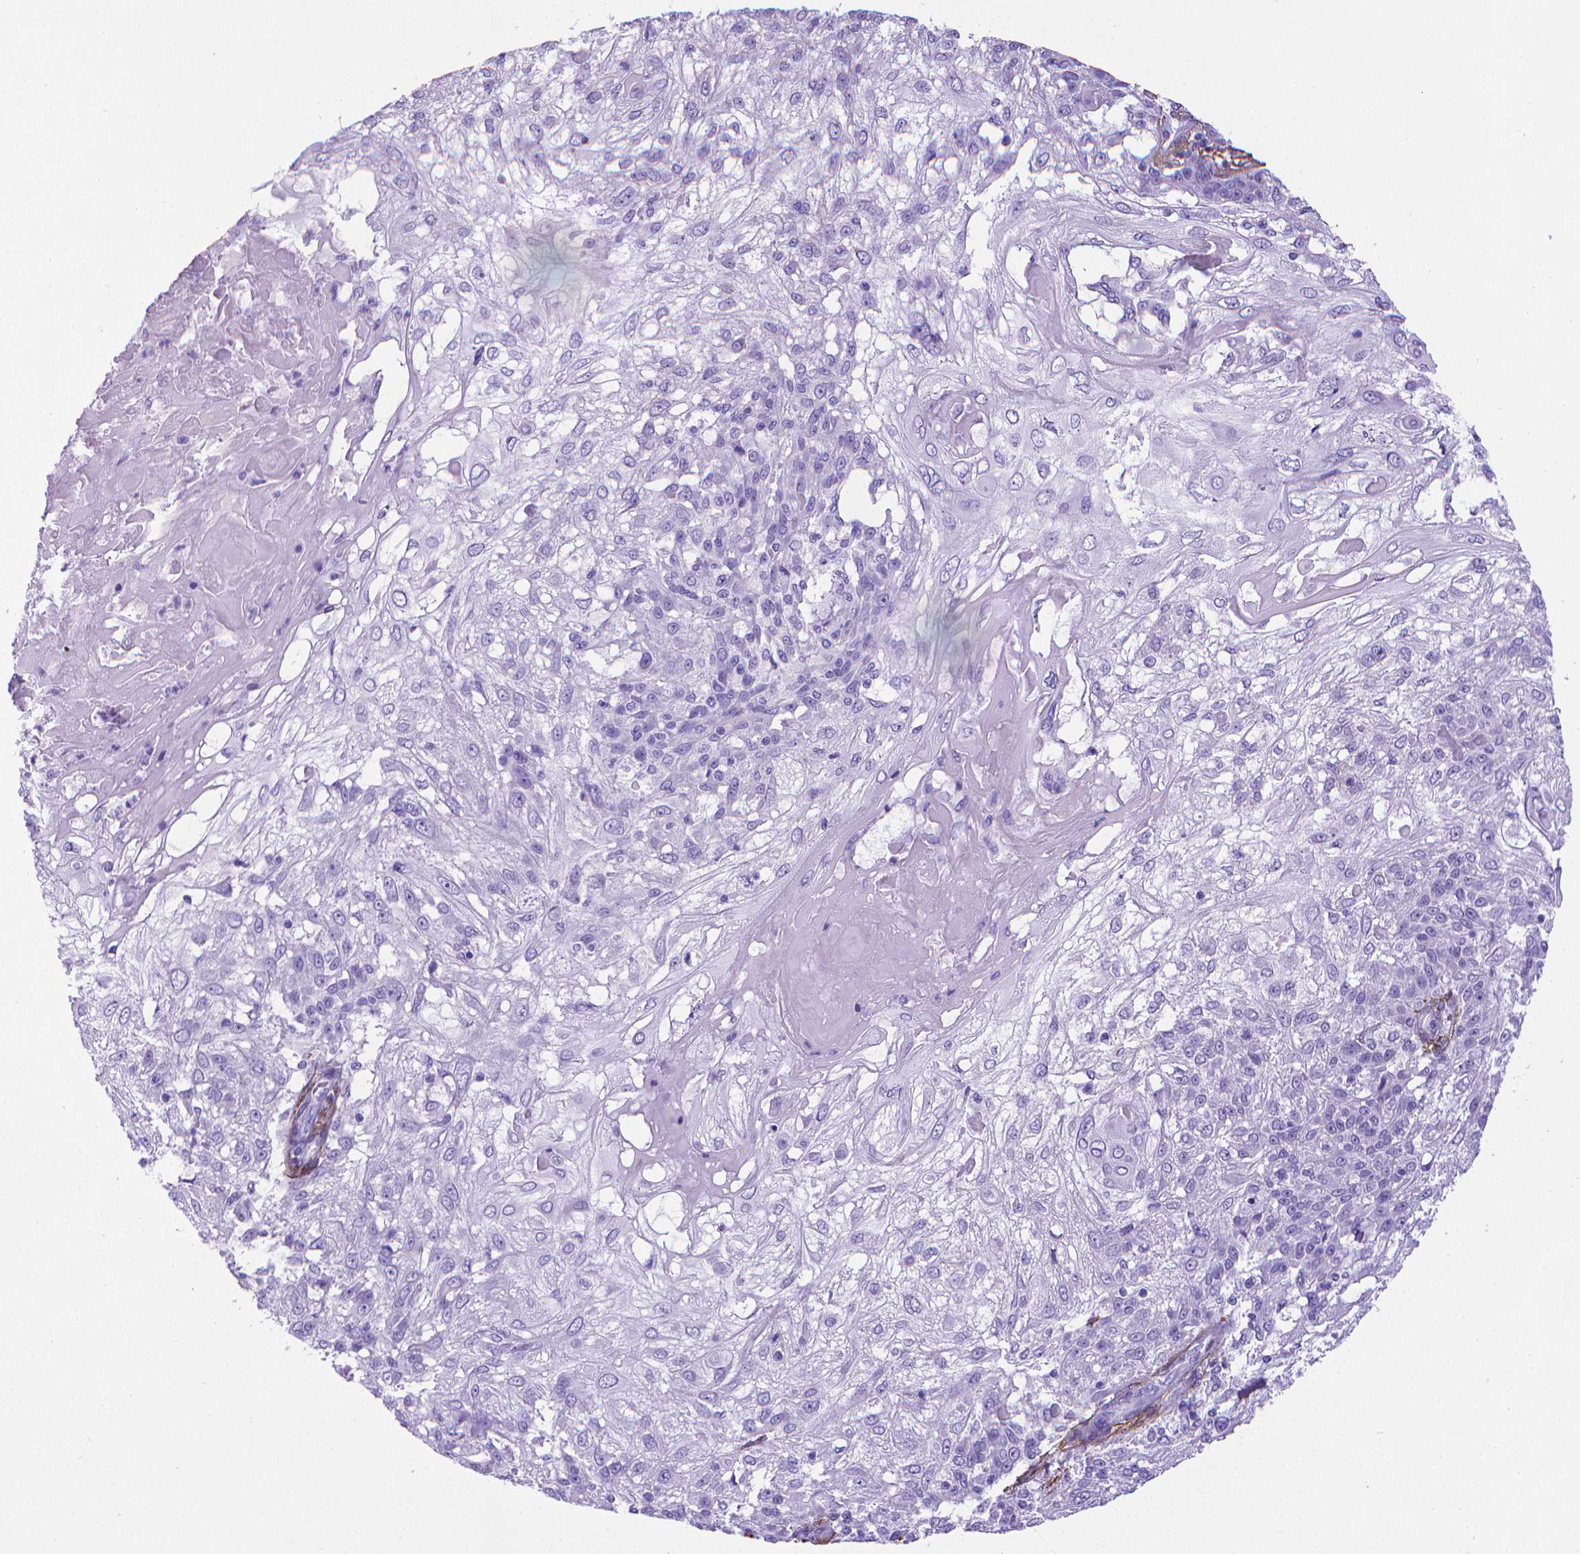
{"staining": {"intensity": "negative", "quantity": "none", "location": "none"}, "tissue": "skin cancer", "cell_type": "Tumor cells", "image_type": "cancer", "snomed": [{"axis": "morphology", "description": "Normal tissue, NOS"}, {"axis": "morphology", "description": "Squamous cell carcinoma, NOS"}, {"axis": "topography", "description": "Skin"}], "caption": "Tumor cells show no significant protein staining in squamous cell carcinoma (skin).", "gene": "MFAP2", "patient": {"sex": "female", "age": 83}}